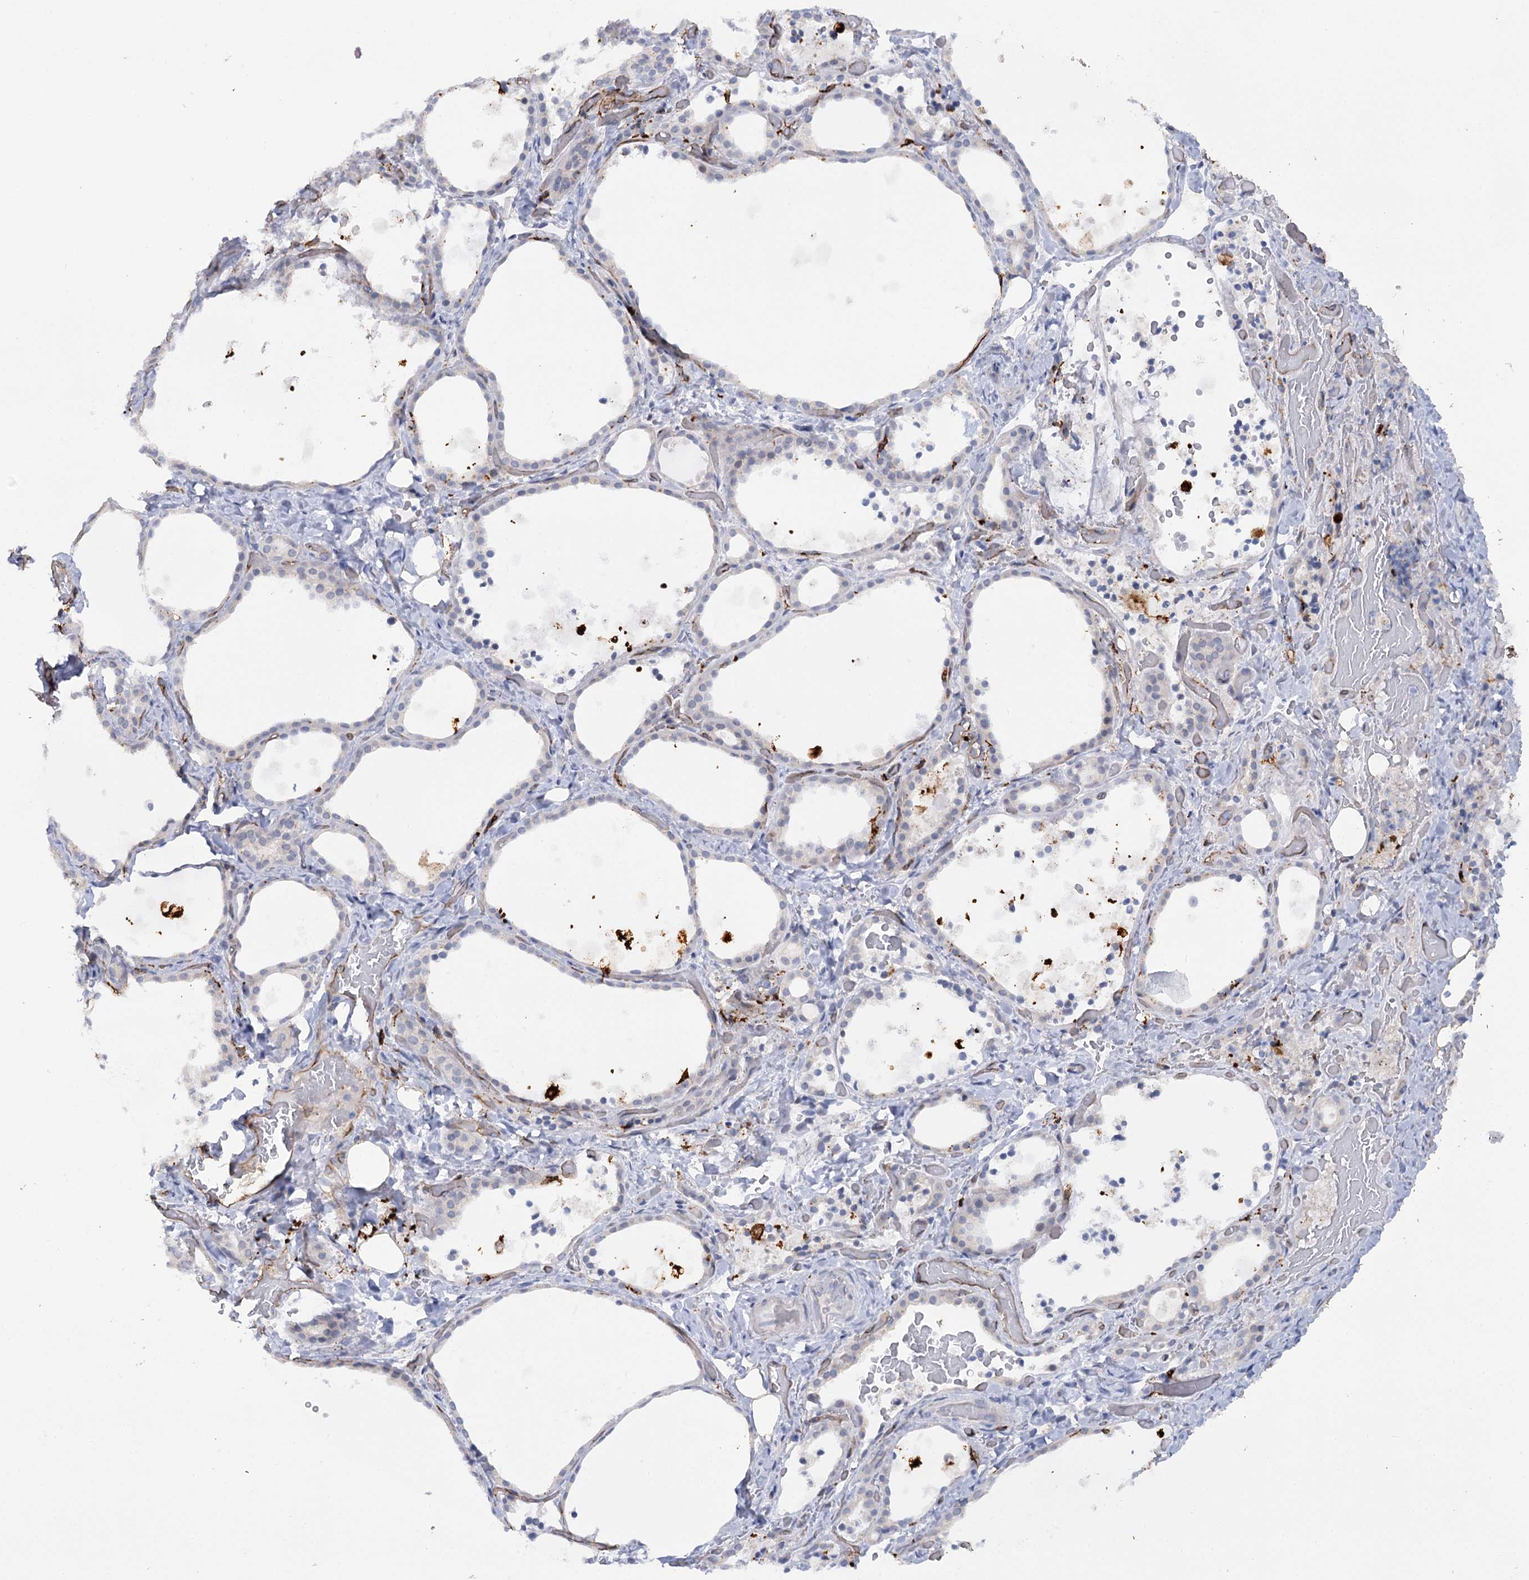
{"staining": {"intensity": "moderate", "quantity": "<25%", "location": "cytoplasmic/membranous"}, "tissue": "thyroid gland", "cell_type": "Glandular cells", "image_type": "normal", "snomed": [{"axis": "morphology", "description": "Normal tissue, NOS"}, {"axis": "topography", "description": "Thyroid gland"}], "caption": "Immunohistochemical staining of normal thyroid gland demonstrates low levels of moderate cytoplasmic/membranous expression in approximately <25% of glandular cells. The staining was performed using DAB, with brown indicating positive protein expression. Nuclei are stained blue with hematoxylin.", "gene": "PIWIL4", "patient": {"sex": "female", "age": 44}}